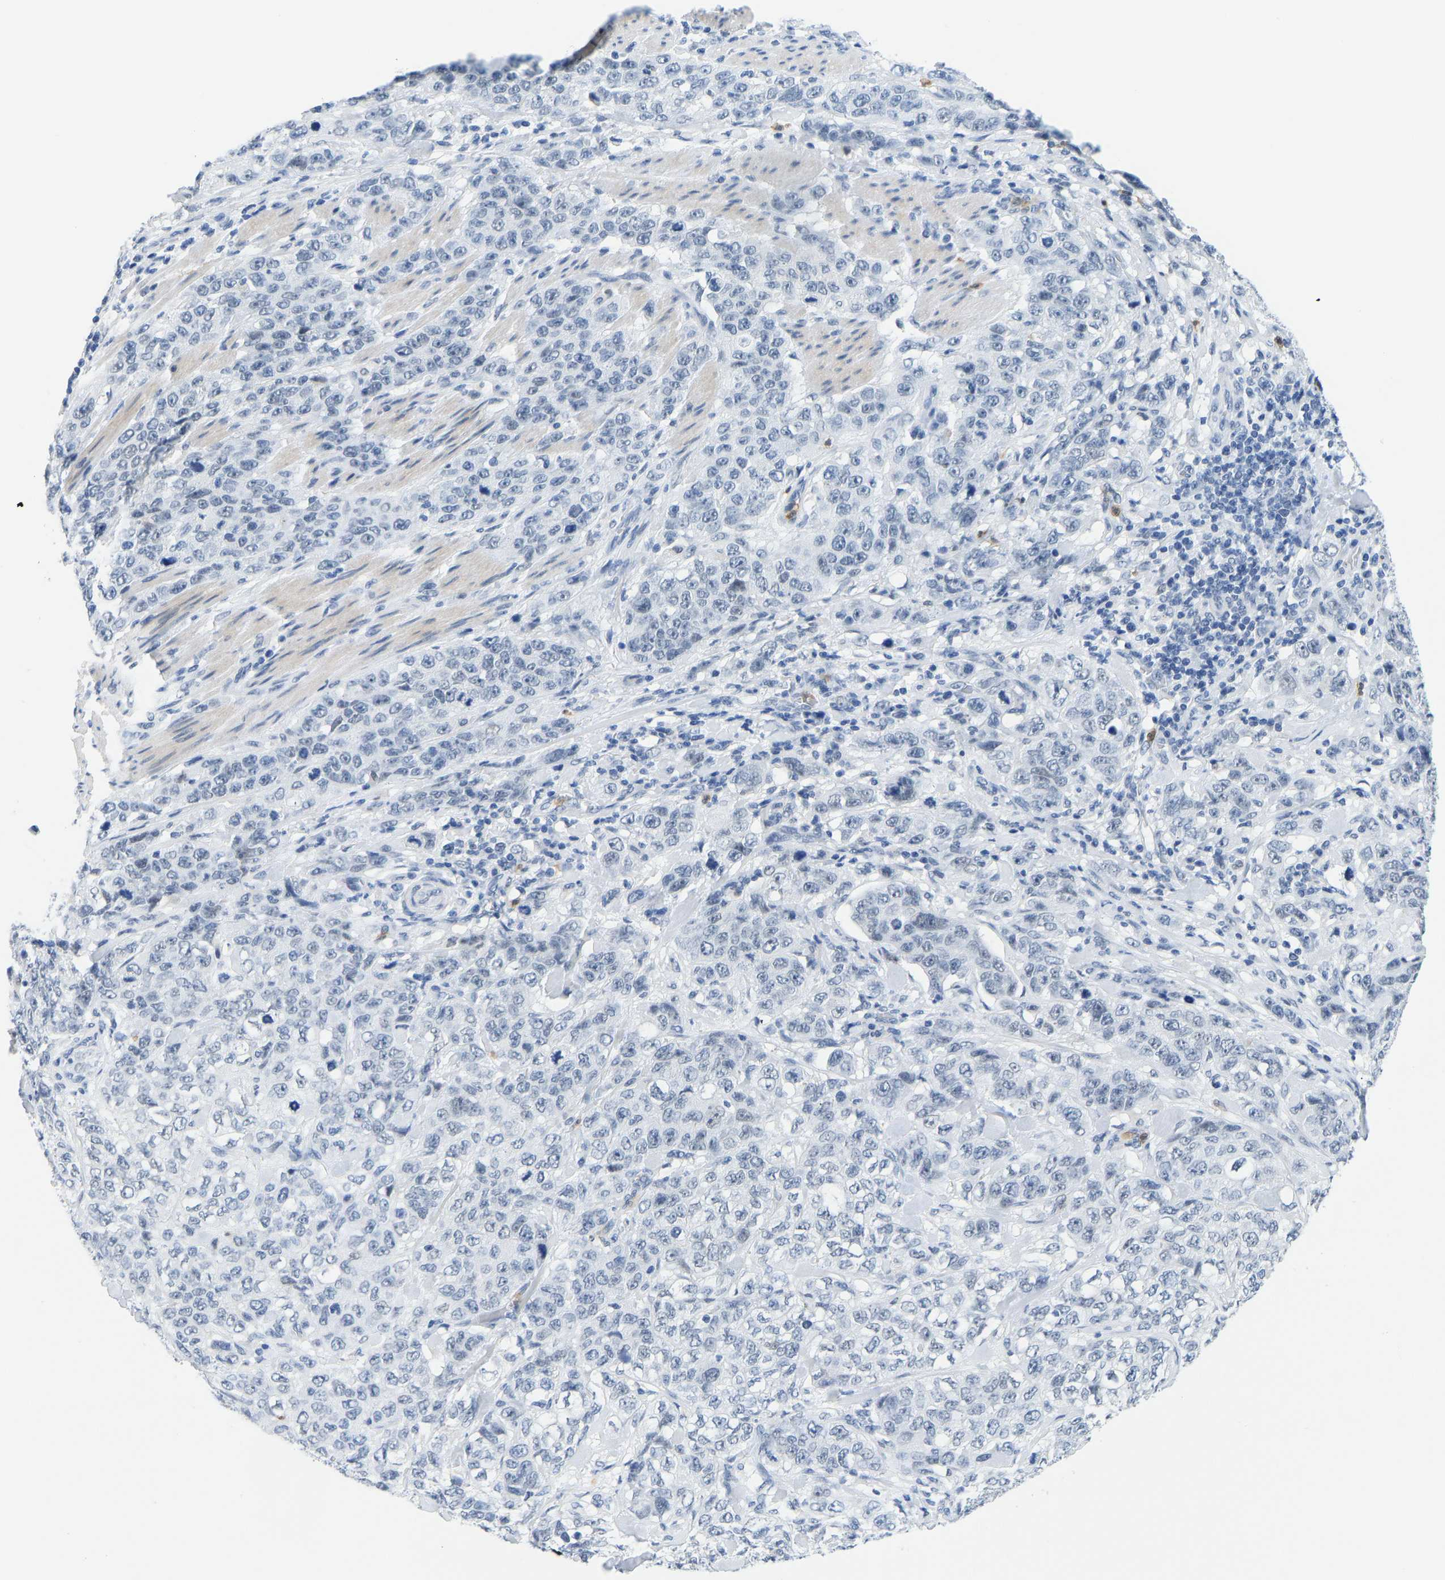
{"staining": {"intensity": "negative", "quantity": "none", "location": "none"}, "tissue": "stomach cancer", "cell_type": "Tumor cells", "image_type": "cancer", "snomed": [{"axis": "morphology", "description": "Adenocarcinoma, NOS"}, {"axis": "topography", "description": "Stomach"}], "caption": "An image of adenocarcinoma (stomach) stained for a protein shows no brown staining in tumor cells.", "gene": "TXNDC2", "patient": {"sex": "male", "age": 48}}